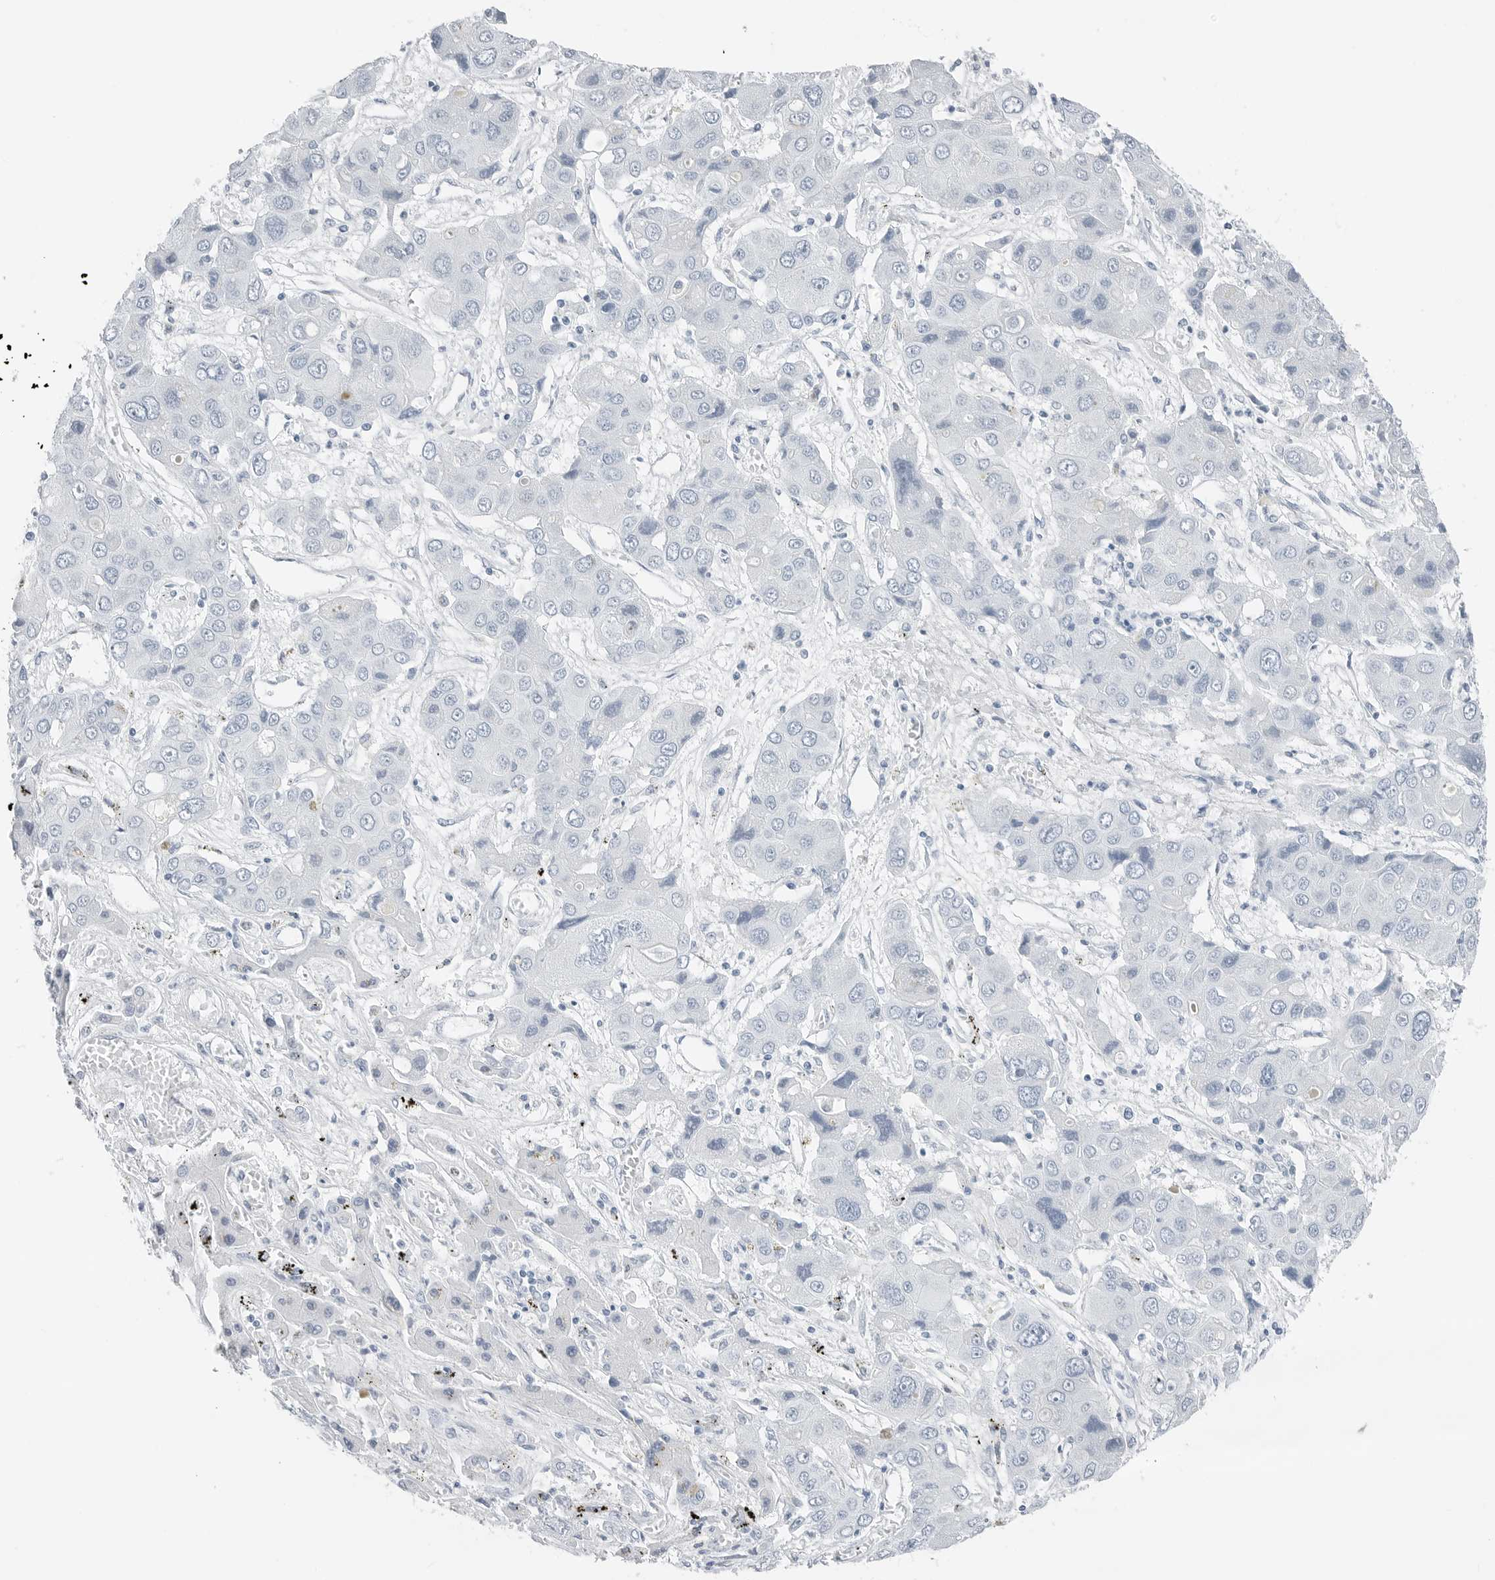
{"staining": {"intensity": "negative", "quantity": "none", "location": "none"}, "tissue": "liver cancer", "cell_type": "Tumor cells", "image_type": "cancer", "snomed": [{"axis": "morphology", "description": "Cholangiocarcinoma"}, {"axis": "topography", "description": "Liver"}], "caption": "Image shows no significant protein staining in tumor cells of liver cancer (cholangiocarcinoma).", "gene": "SLPI", "patient": {"sex": "male", "age": 67}}